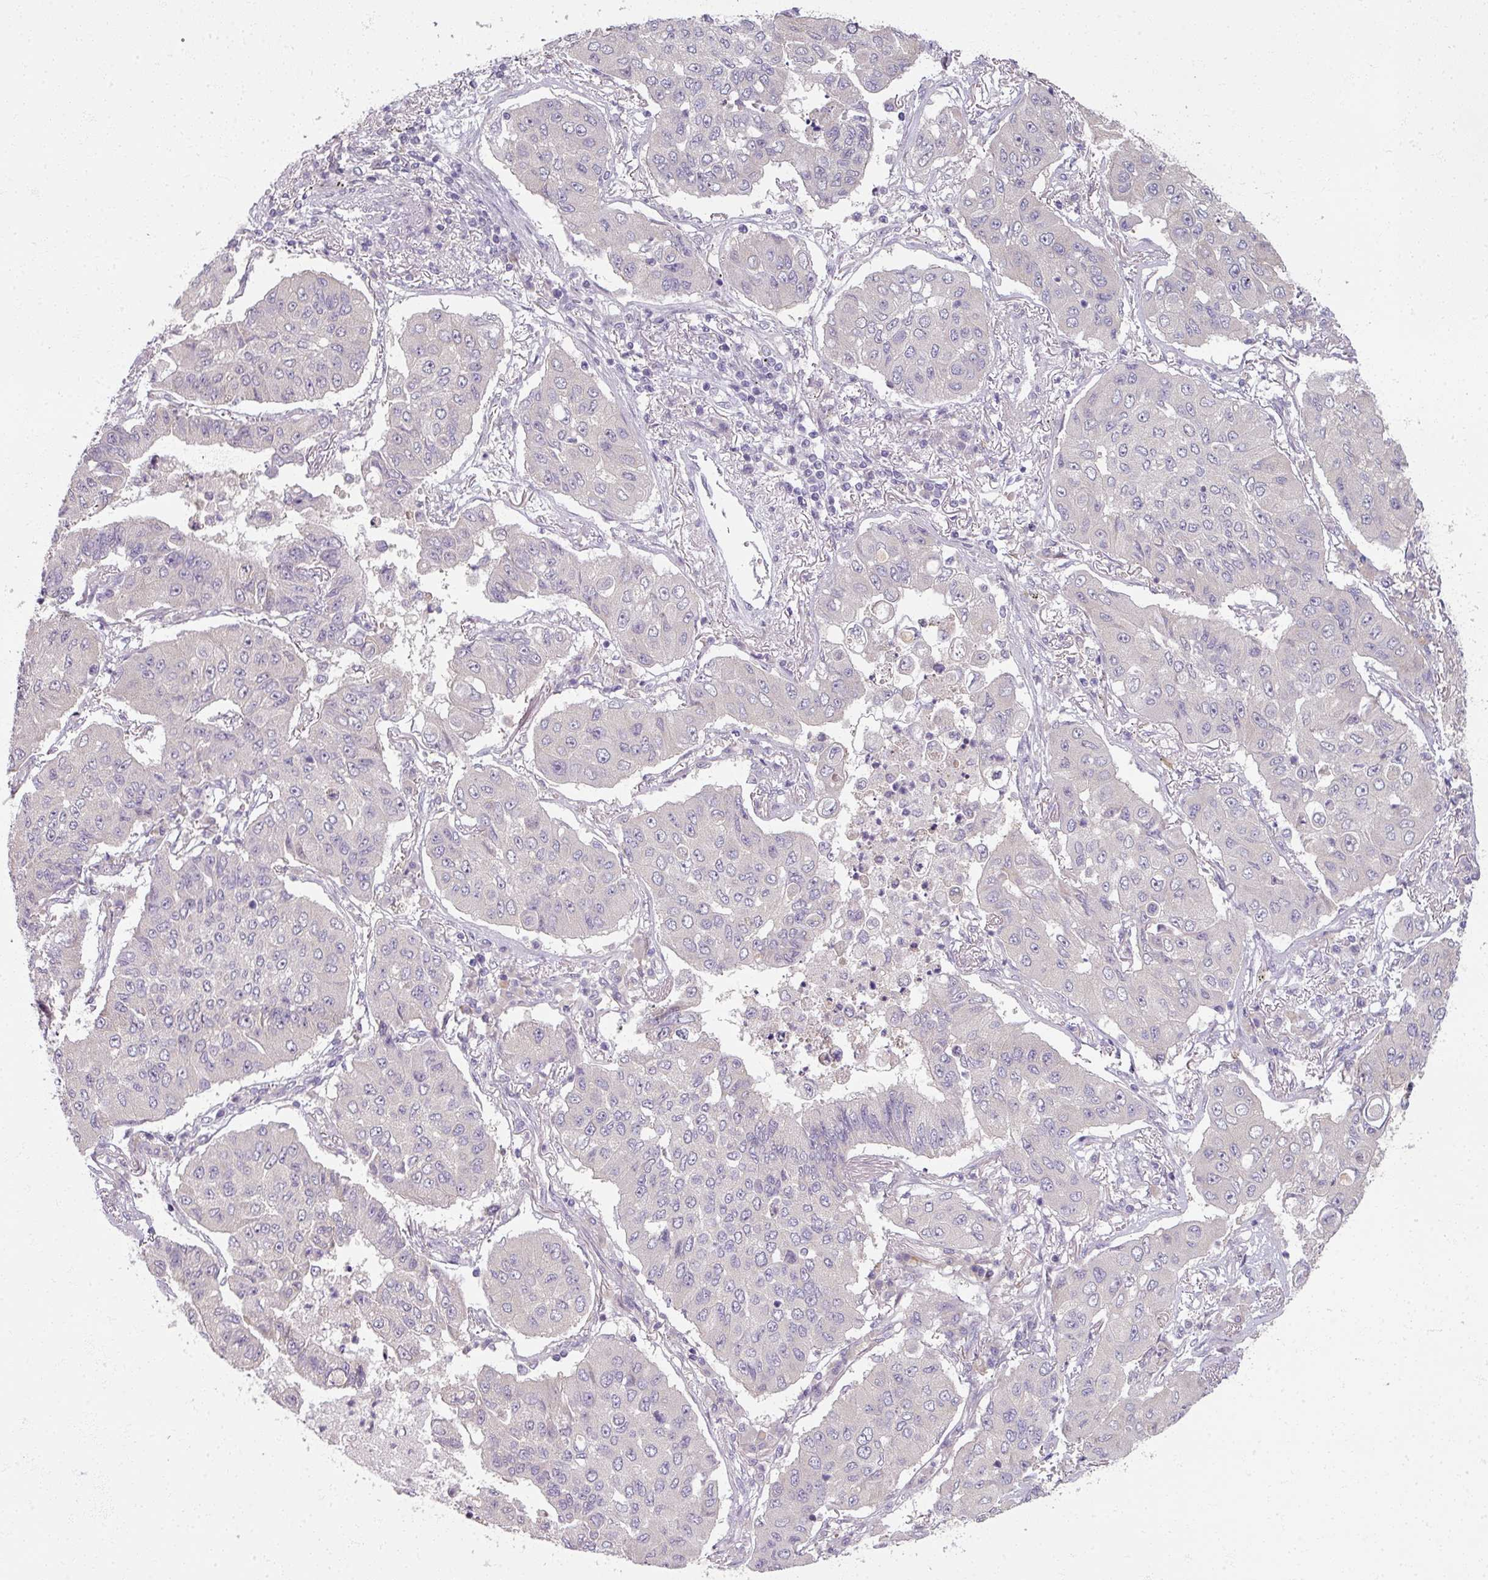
{"staining": {"intensity": "negative", "quantity": "none", "location": "none"}, "tissue": "lung cancer", "cell_type": "Tumor cells", "image_type": "cancer", "snomed": [{"axis": "morphology", "description": "Squamous cell carcinoma, NOS"}, {"axis": "topography", "description": "Lung"}], "caption": "Immunohistochemistry image of neoplastic tissue: lung squamous cell carcinoma stained with DAB (3,3'-diaminobenzidine) displays no significant protein expression in tumor cells.", "gene": "MYMK", "patient": {"sex": "male", "age": 74}}